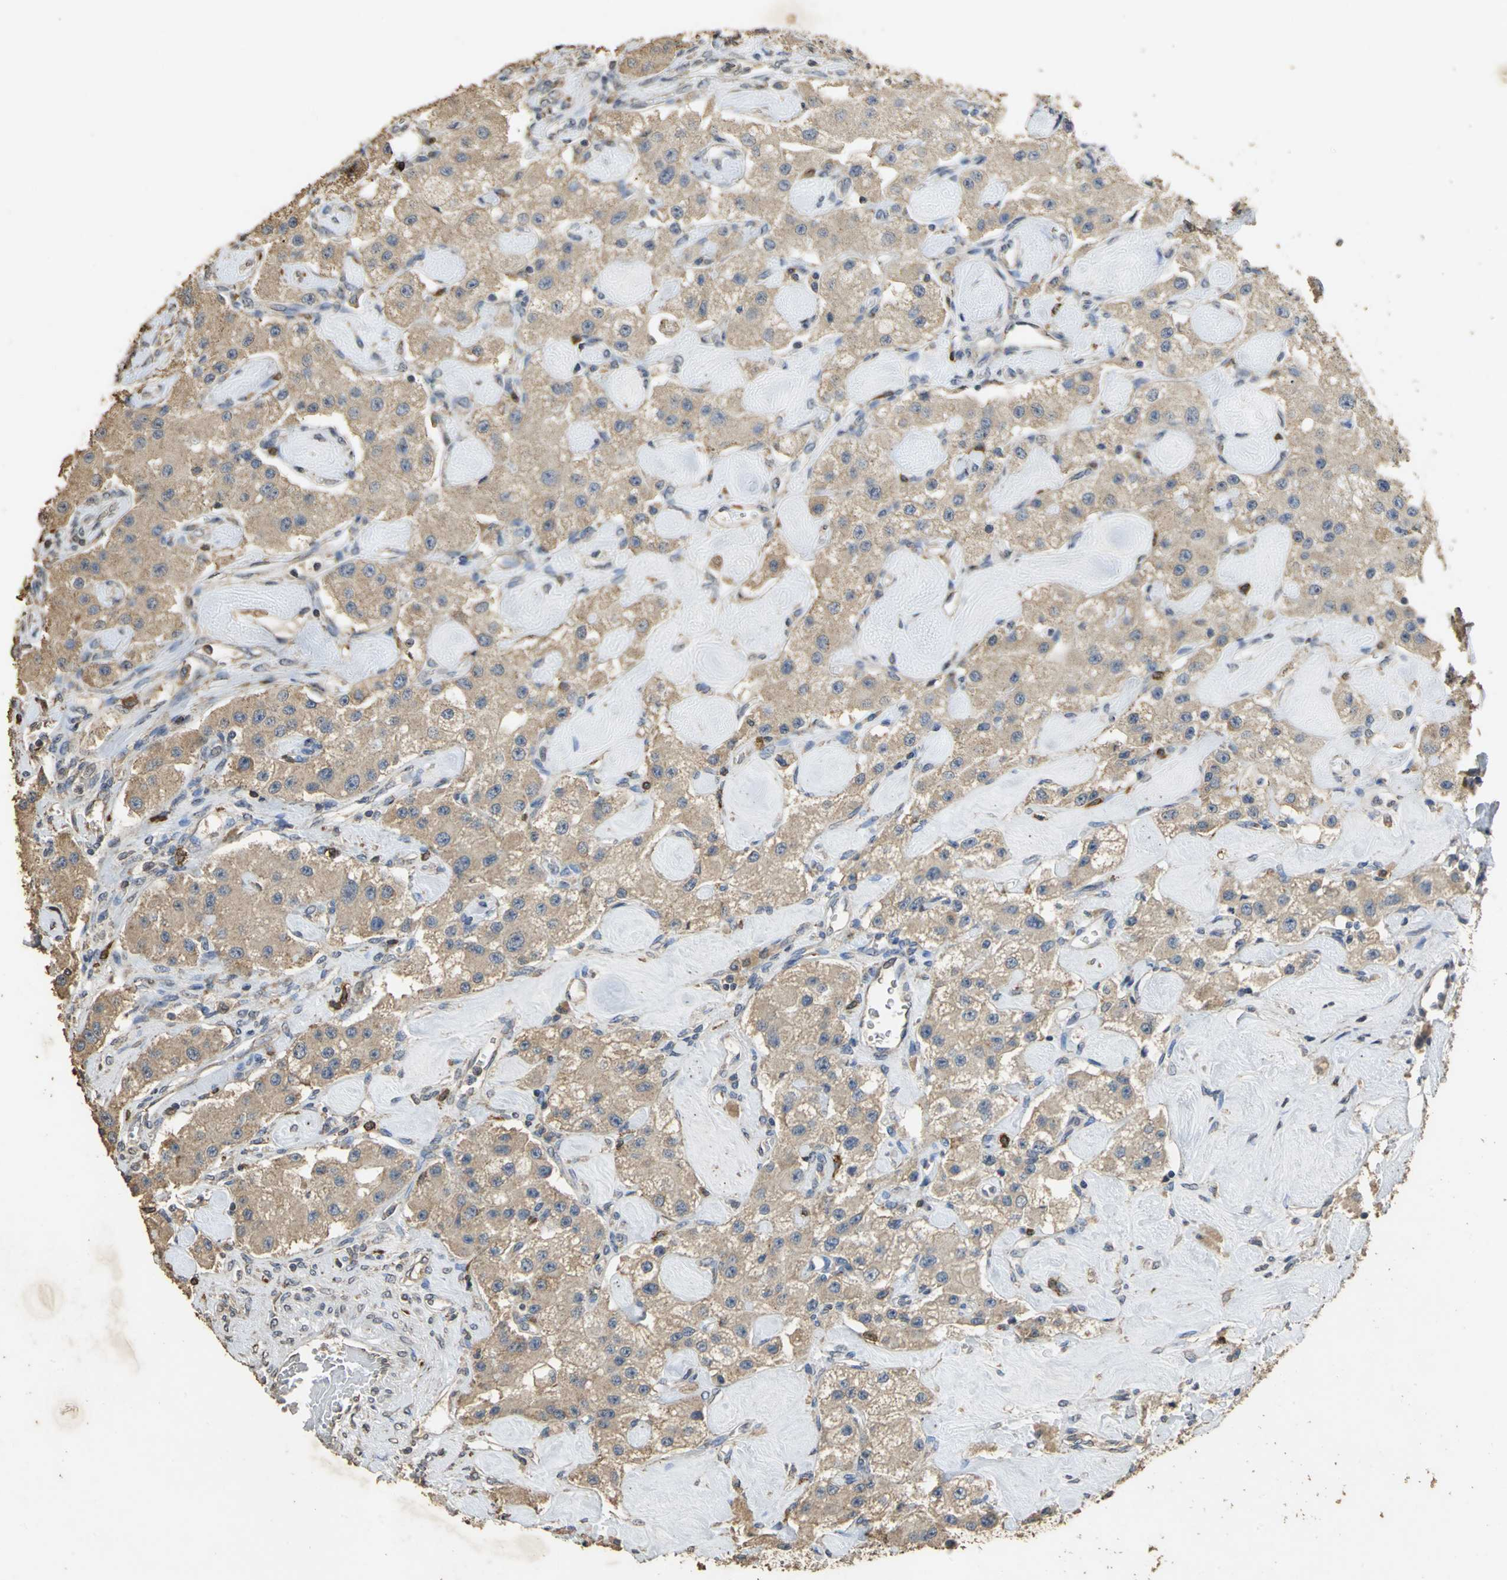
{"staining": {"intensity": "moderate", "quantity": ">75%", "location": "cytoplasmic/membranous"}, "tissue": "carcinoid", "cell_type": "Tumor cells", "image_type": "cancer", "snomed": [{"axis": "morphology", "description": "Carcinoid, malignant, NOS"}, {"axis": "topography", "description": "Pancreas"}], "caption": "Immunohistochemical staining of carcinoid displays medium levels of moderate cytoplasmic/membranous protein expression in approximately >75% of tumor cells.", "gene": "ACSL4", "patient": {"sex": "male", "age": 41}}